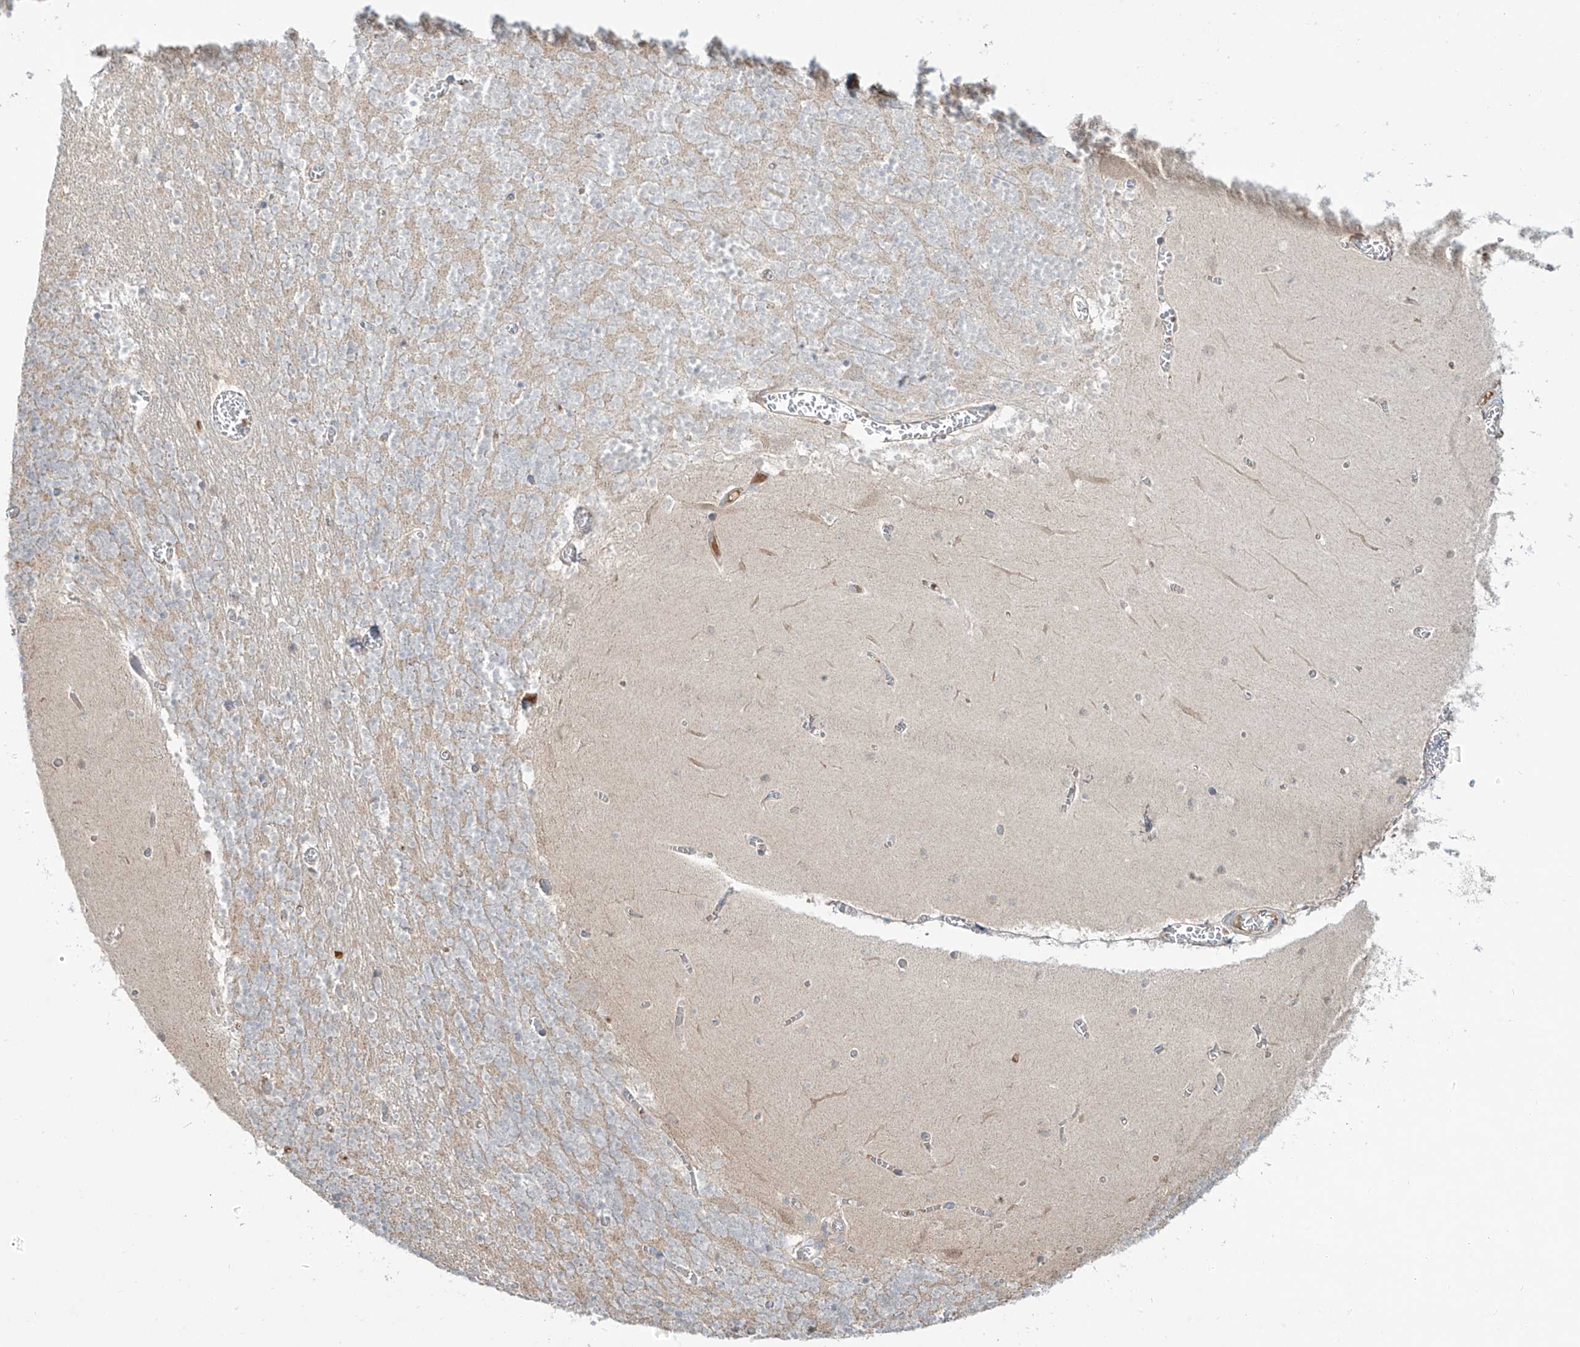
{"staining": {"intensity": "weak", "quantity": "<25%", "location": "cytoplasmic/membranous"}, "tissue": "cerebellum", "cell_type": "Cells in granular layer", "image_type": "normal", "snomed": [{"axis": "morphology", "description": "Normal tissue, NOS"}, {"axis": "topography", "description": "Cerebellum"}], "caption": "Cells in granular layer show no significant expression in benign cerebellum. (DAB (3,3'-diaminobenzidine) immunohistochemistry, high magnification).", "gene": "ERO1A", "patient": {"sex": "female", "age": 28}}